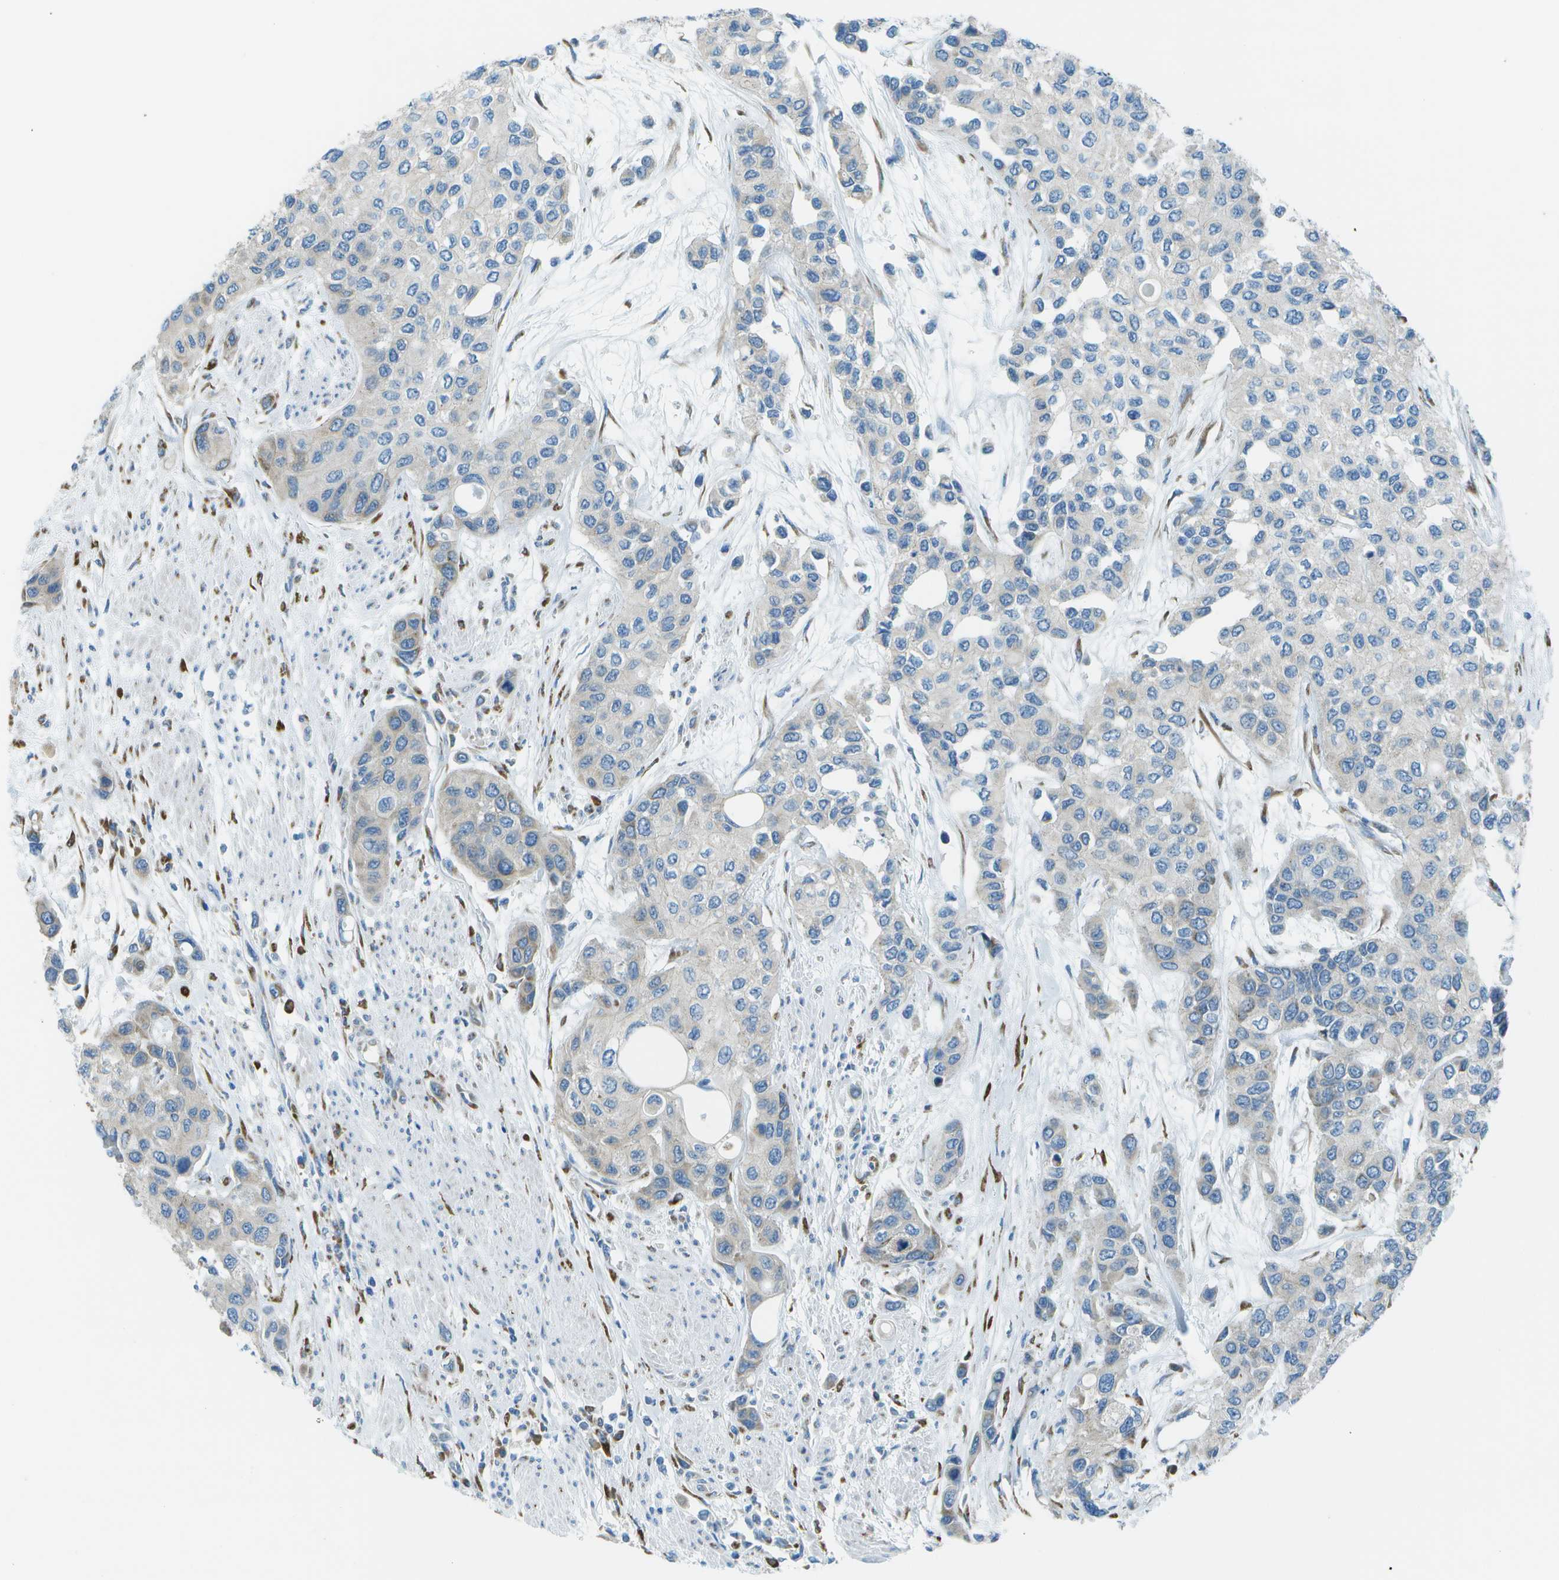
{"staining": {"intensity": "negative", "quantity": "none", "location": "none"}, "tissue": "urothelial cancer", "cell_type": "Tumor cells", "image_type": "cancer", "snomed": [{"axis": "morphology", "description": "Urothelial carcinoma, High grade"}, {"axis": "topography", "description": "Urinary bladder"}], "caption": "A micrograph of human urothelial cancer is negative for staining in tumor cells.", "gene": "KCTD3", "patient": {"sex": "female", "age": 56}}